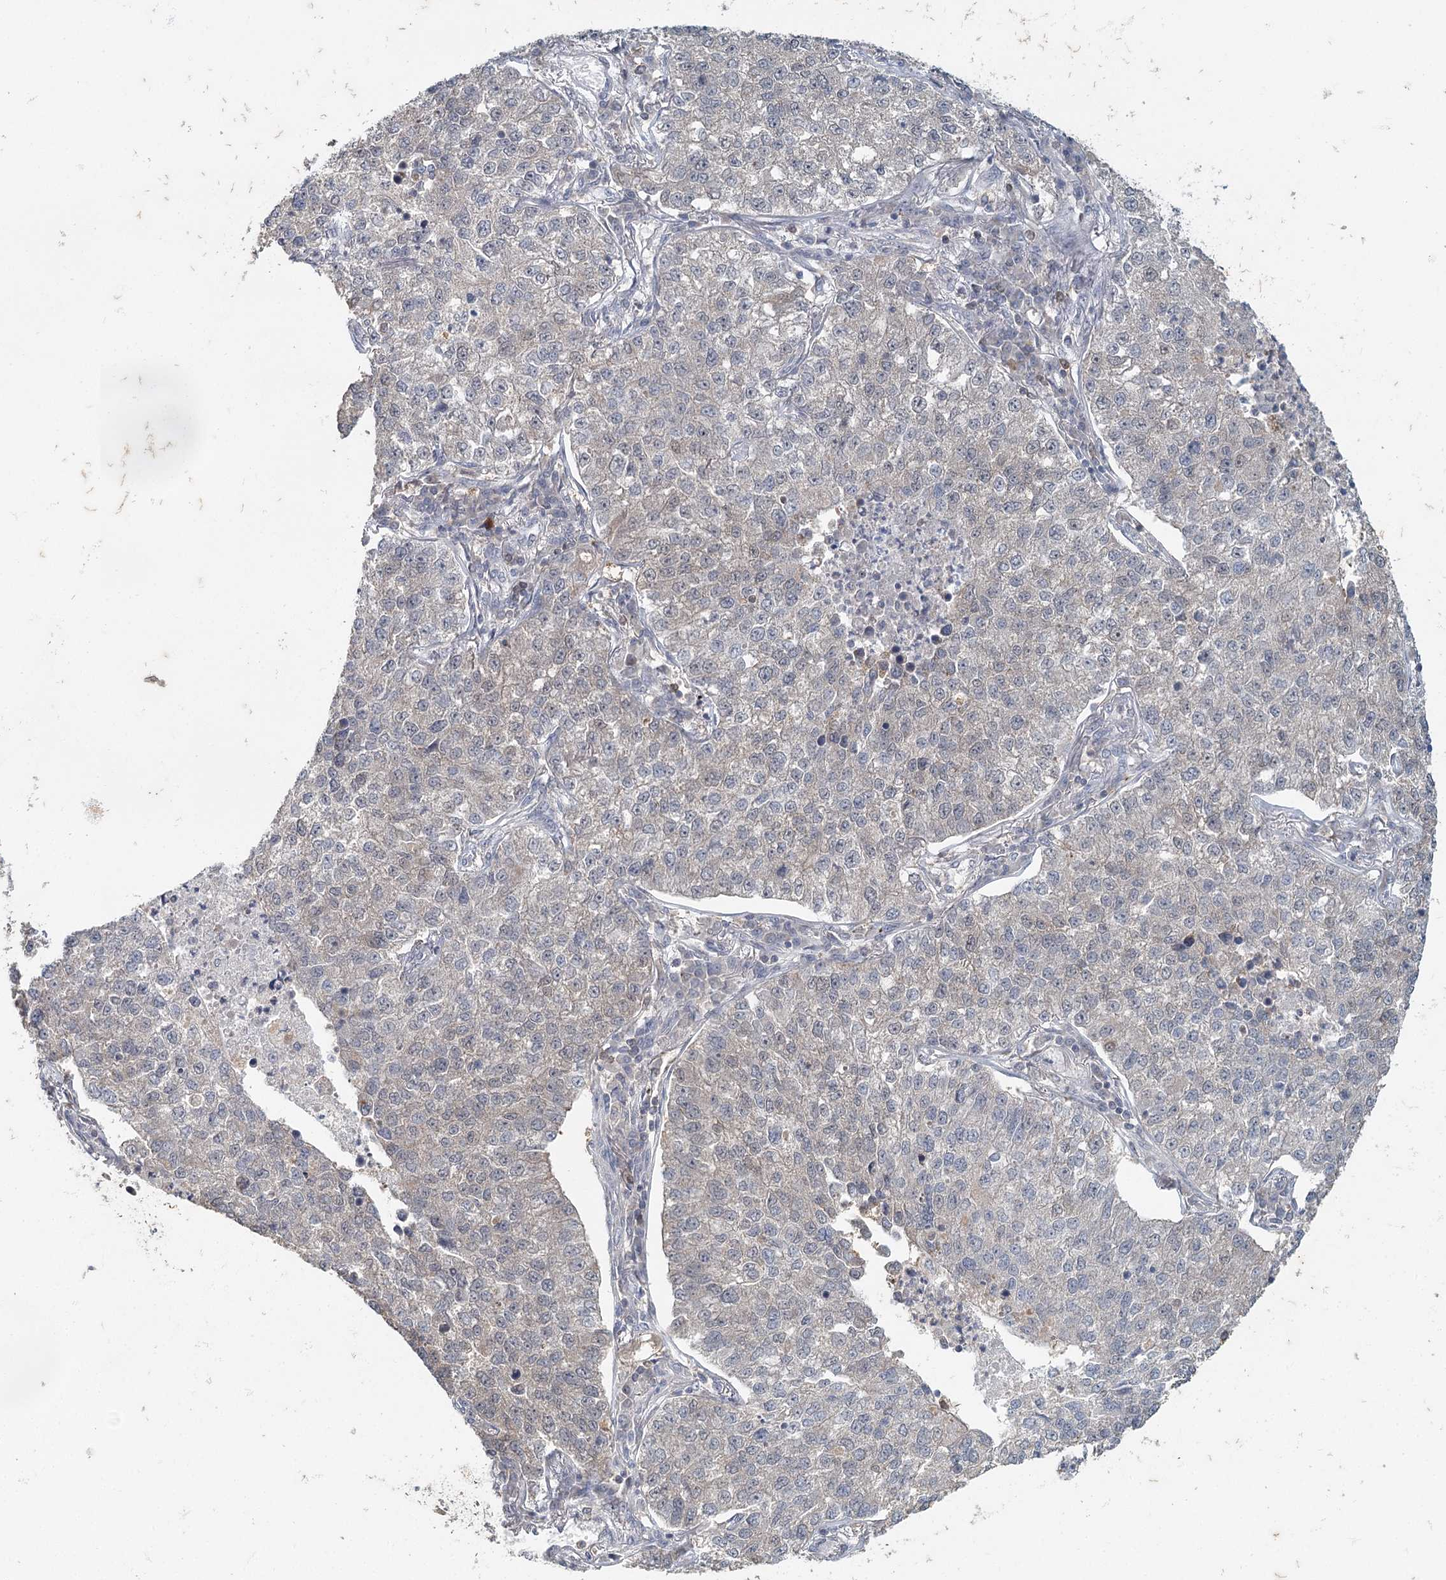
{"staining": {"intensity": "negative", "quantity": "none", "location": "none"}, "tissue": "lung cancer", "cell_type": "Tumor cells", "image_type": "cancer", "snomed": [{"axis": "morphology", "description": "Adenocarcinoma, NOS"}, {"axis": "topography", "description": "Lung"}], "caption": "This is an immunohistochemistry (IHC) histopathology image of human adenocarcinoma (lung). There is no staining in tumor cells.", "gene": "ADK", "patient": {"sex": "male", "age": 49}}